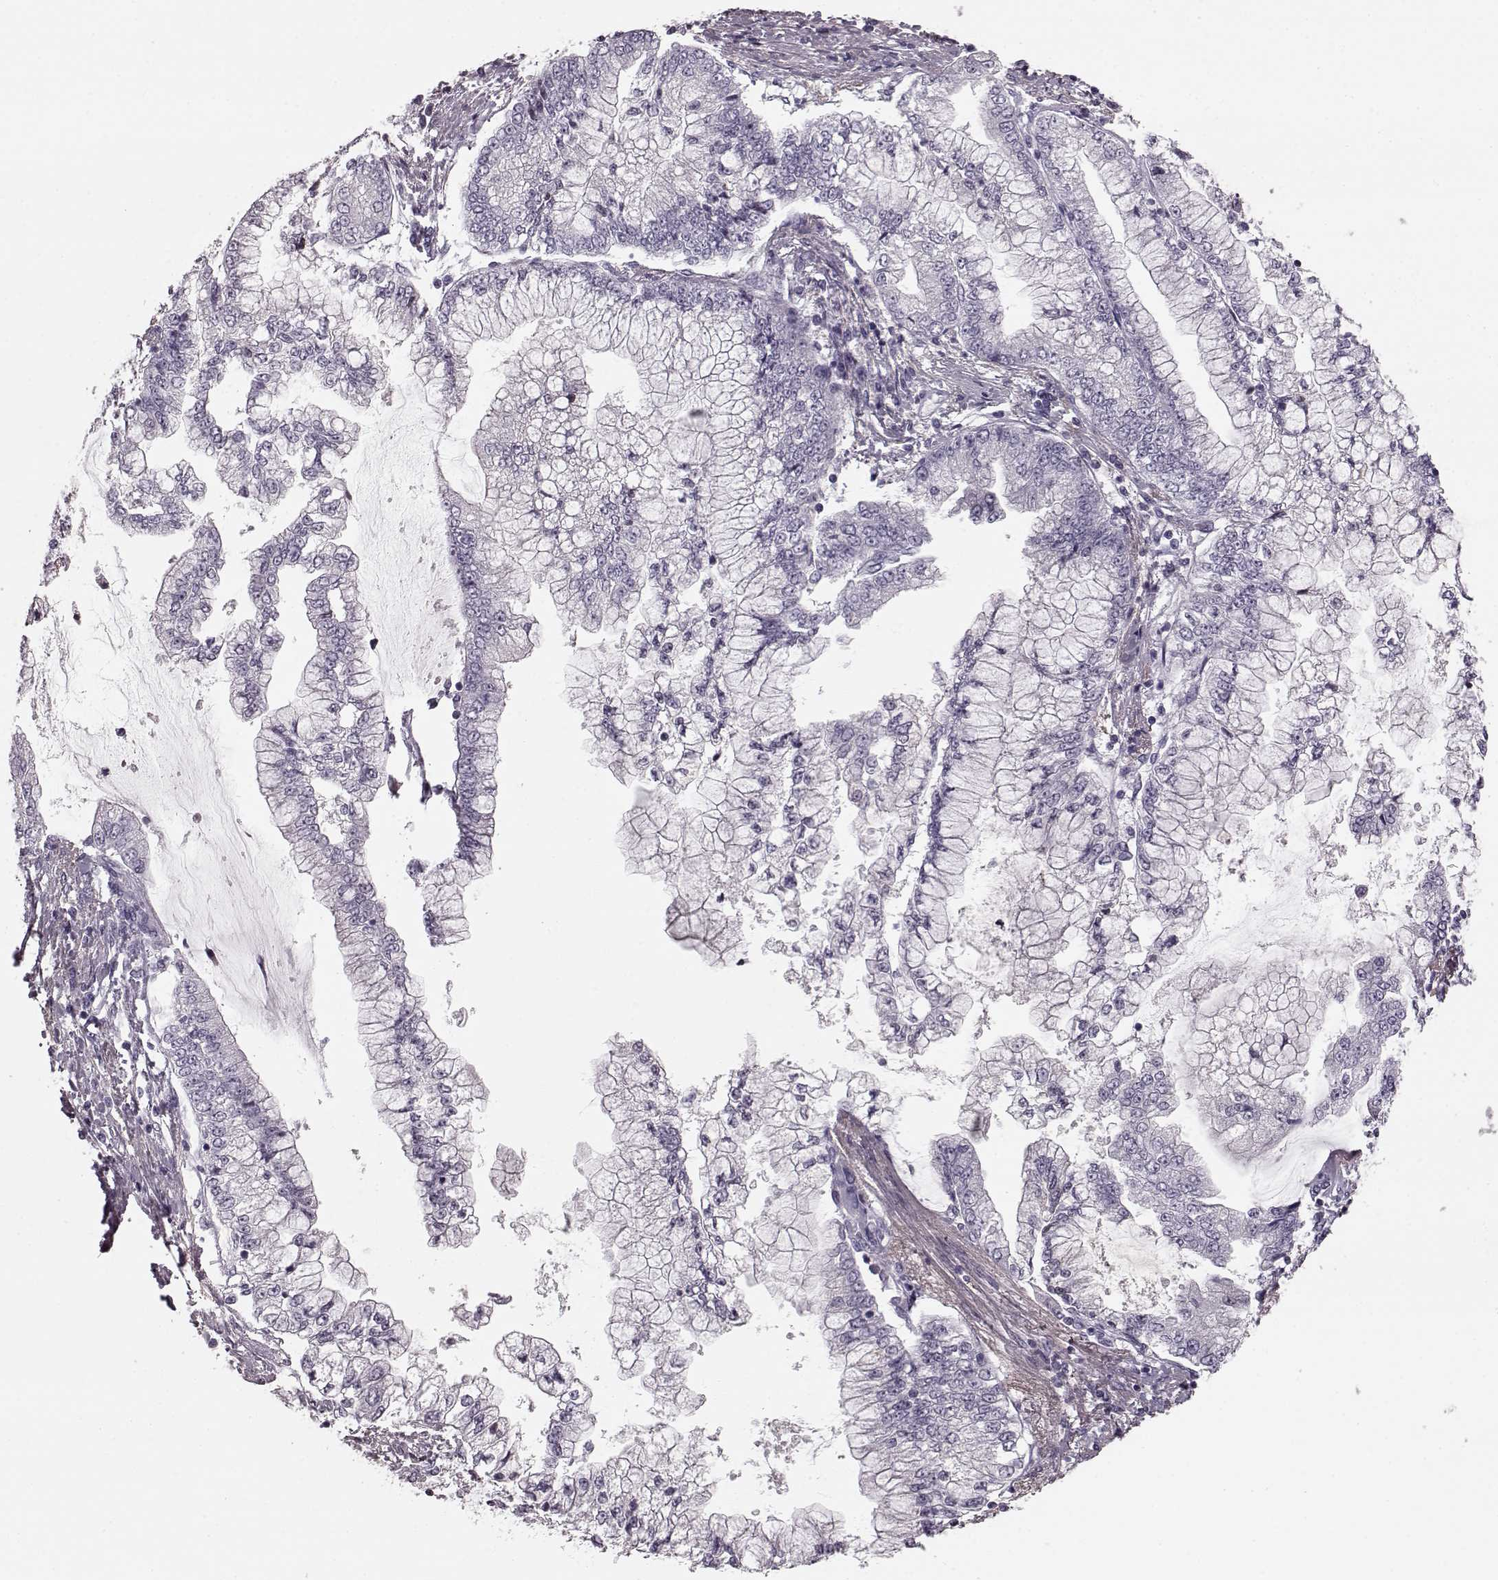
{"staining": {"intensity": "negative", "quantity": "none", "location": "none"}, "tissue": "stomach cancer", "cell_type": "Tumor cells", "image_type": "cancer", "snomed": [{"axis": "morphology", "description": "Adenocarcinoma, NOS"}, {"axis": "topography", "description": "Stomach, upper"}], "caption": "IHC of adenocarcinoma (stomach) demonstrates no expression in tumor cells. Brightfield microscopy of IHC stained with DAB (3,3'-diaminobenzidine) (brown) and hematoxylin (blue), captured at high magnification.", "gene": "CST7", "patient": {"sex": "female", "age": 74}}